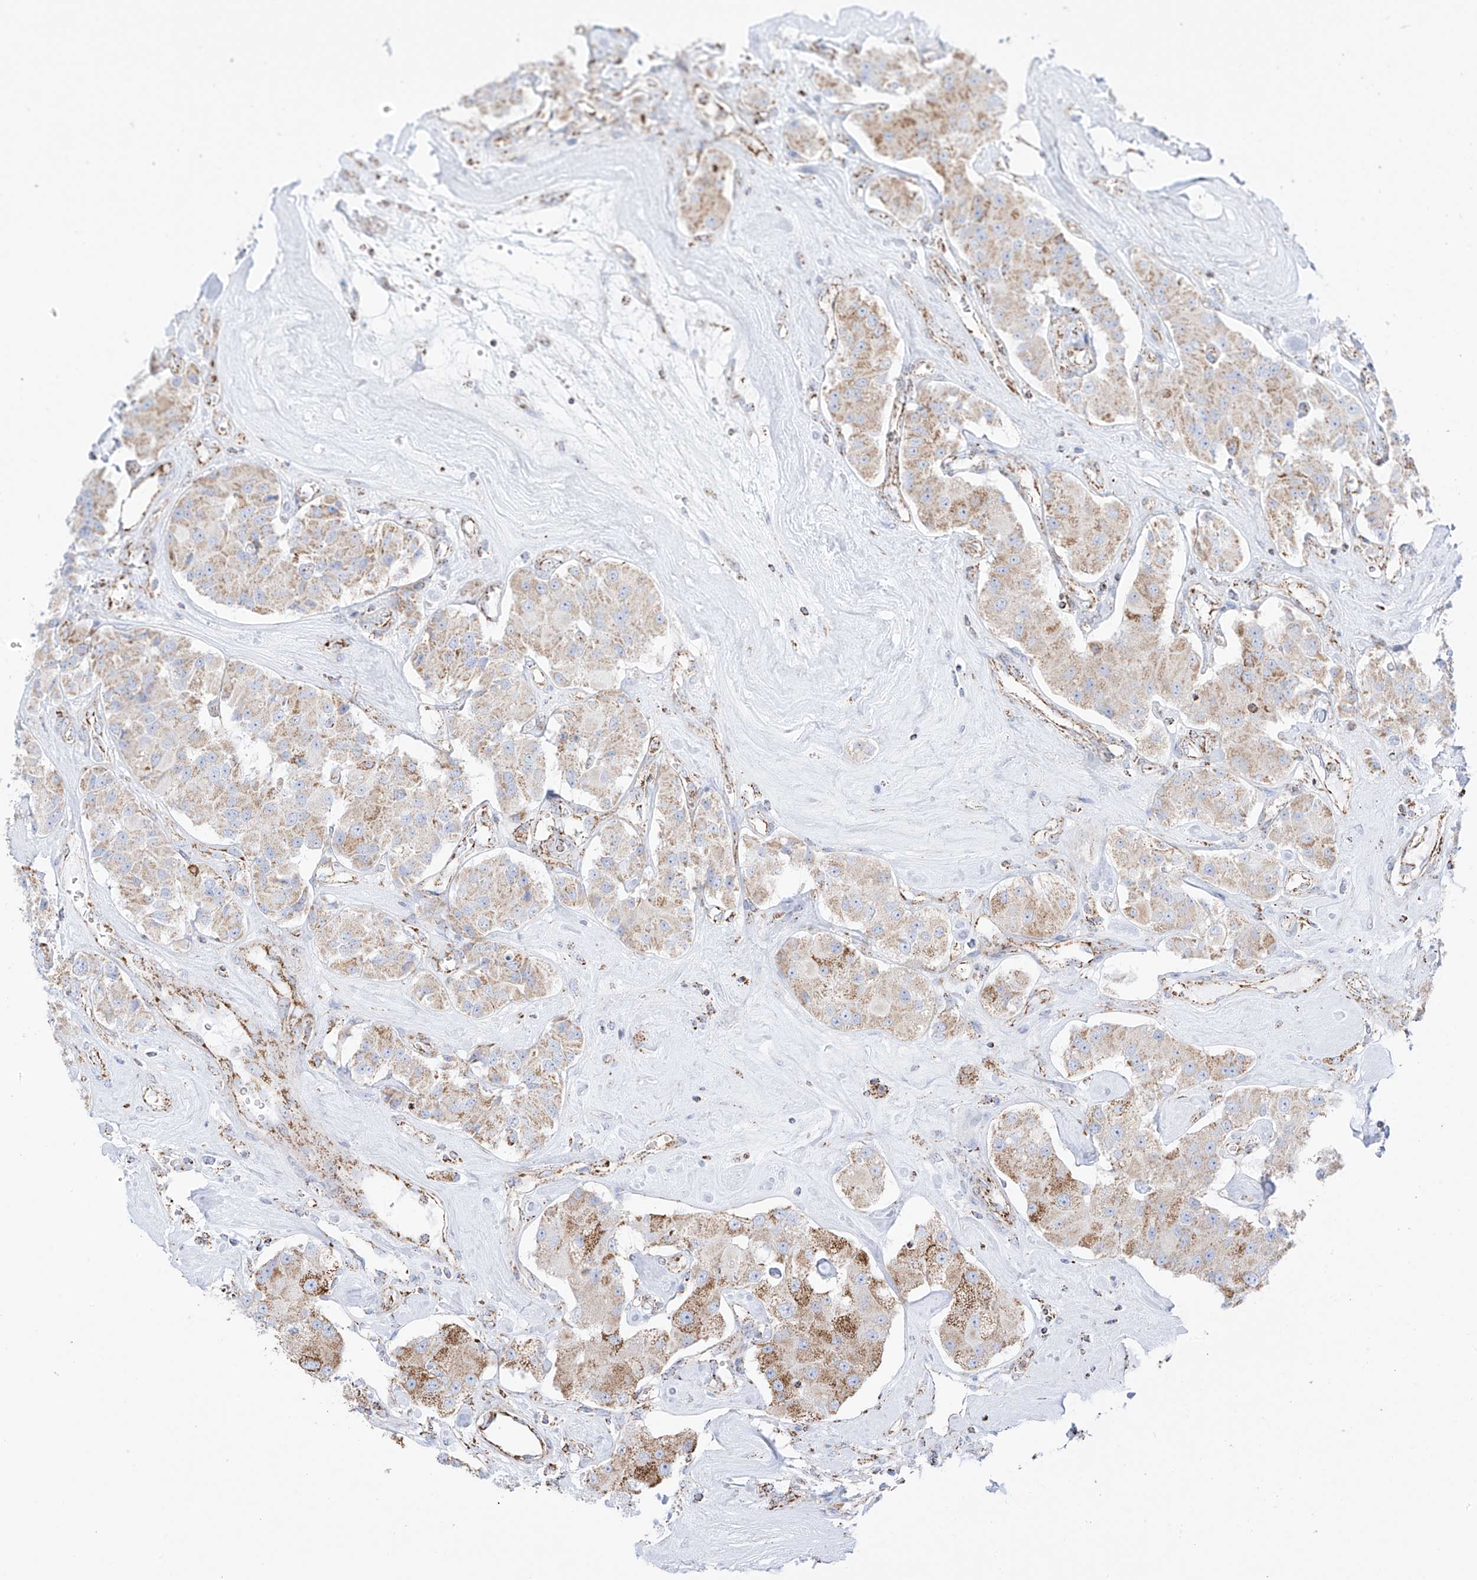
{"staining": {"intensity": "moderate", "quantity": "25%-75%", "location": "cytoplasmic/membranous"}, "tissue": "carcinoid", "cell_type": "Tumor cells", "image_type": "cancer", "snomed": [{"axis": "morphology", "description": "Carcinoid, malignant, NOS"}, {"axis": "topography", "description": "Pancreas"}], "caption": "Malignant carcinoid tissue shows moderate cytoplasmic/membranous positivity in approximately 25%-75% of tumor cells, visualized by immunohistochemistry.", "gene": "XKR3", "patient": {"sex": "male", "age": 41}}